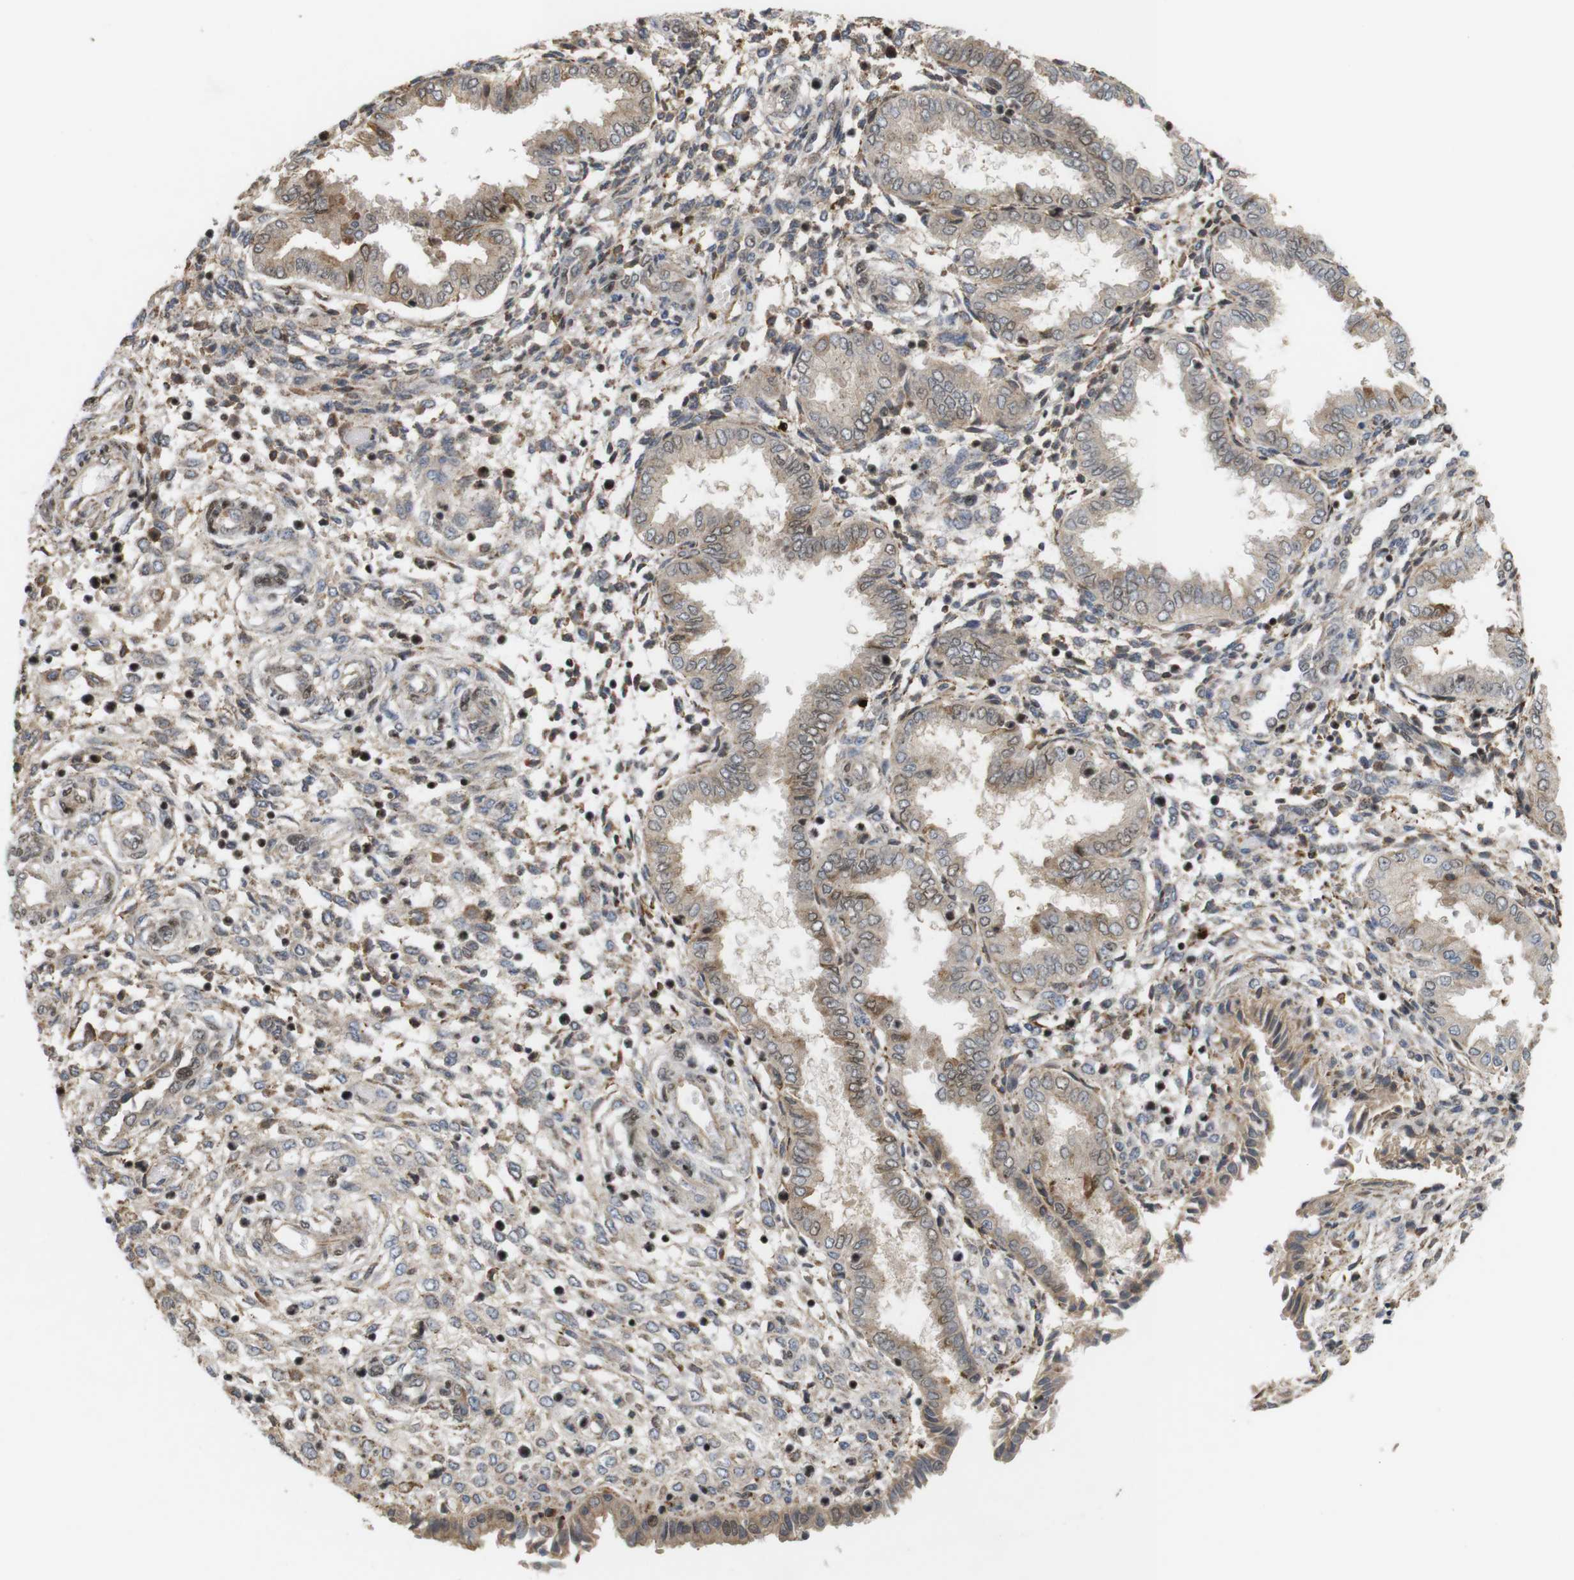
{"staining": {"intensity": "moderate", "quantity": "25%-75%", "location": "cytoplasmic/membranous,nuclear"}, "tissue": "endometrium", "cell_type": "Cells in endometrial stroma", "image_type": "normal", "snomed": [{"axis": "morphology", "description": "Normal tissue, NOS"}, {"axis": "topography", "description": "Endometrium"}], "caption": "Endometrium stained with a brown dye shows moderate cytoplasmic/membranous,nuclear positive staining in approximately 25%-75% of cells in endometrial stroma.", "gene": "SP2", "patient": {"sex": "female", "age": 33}}